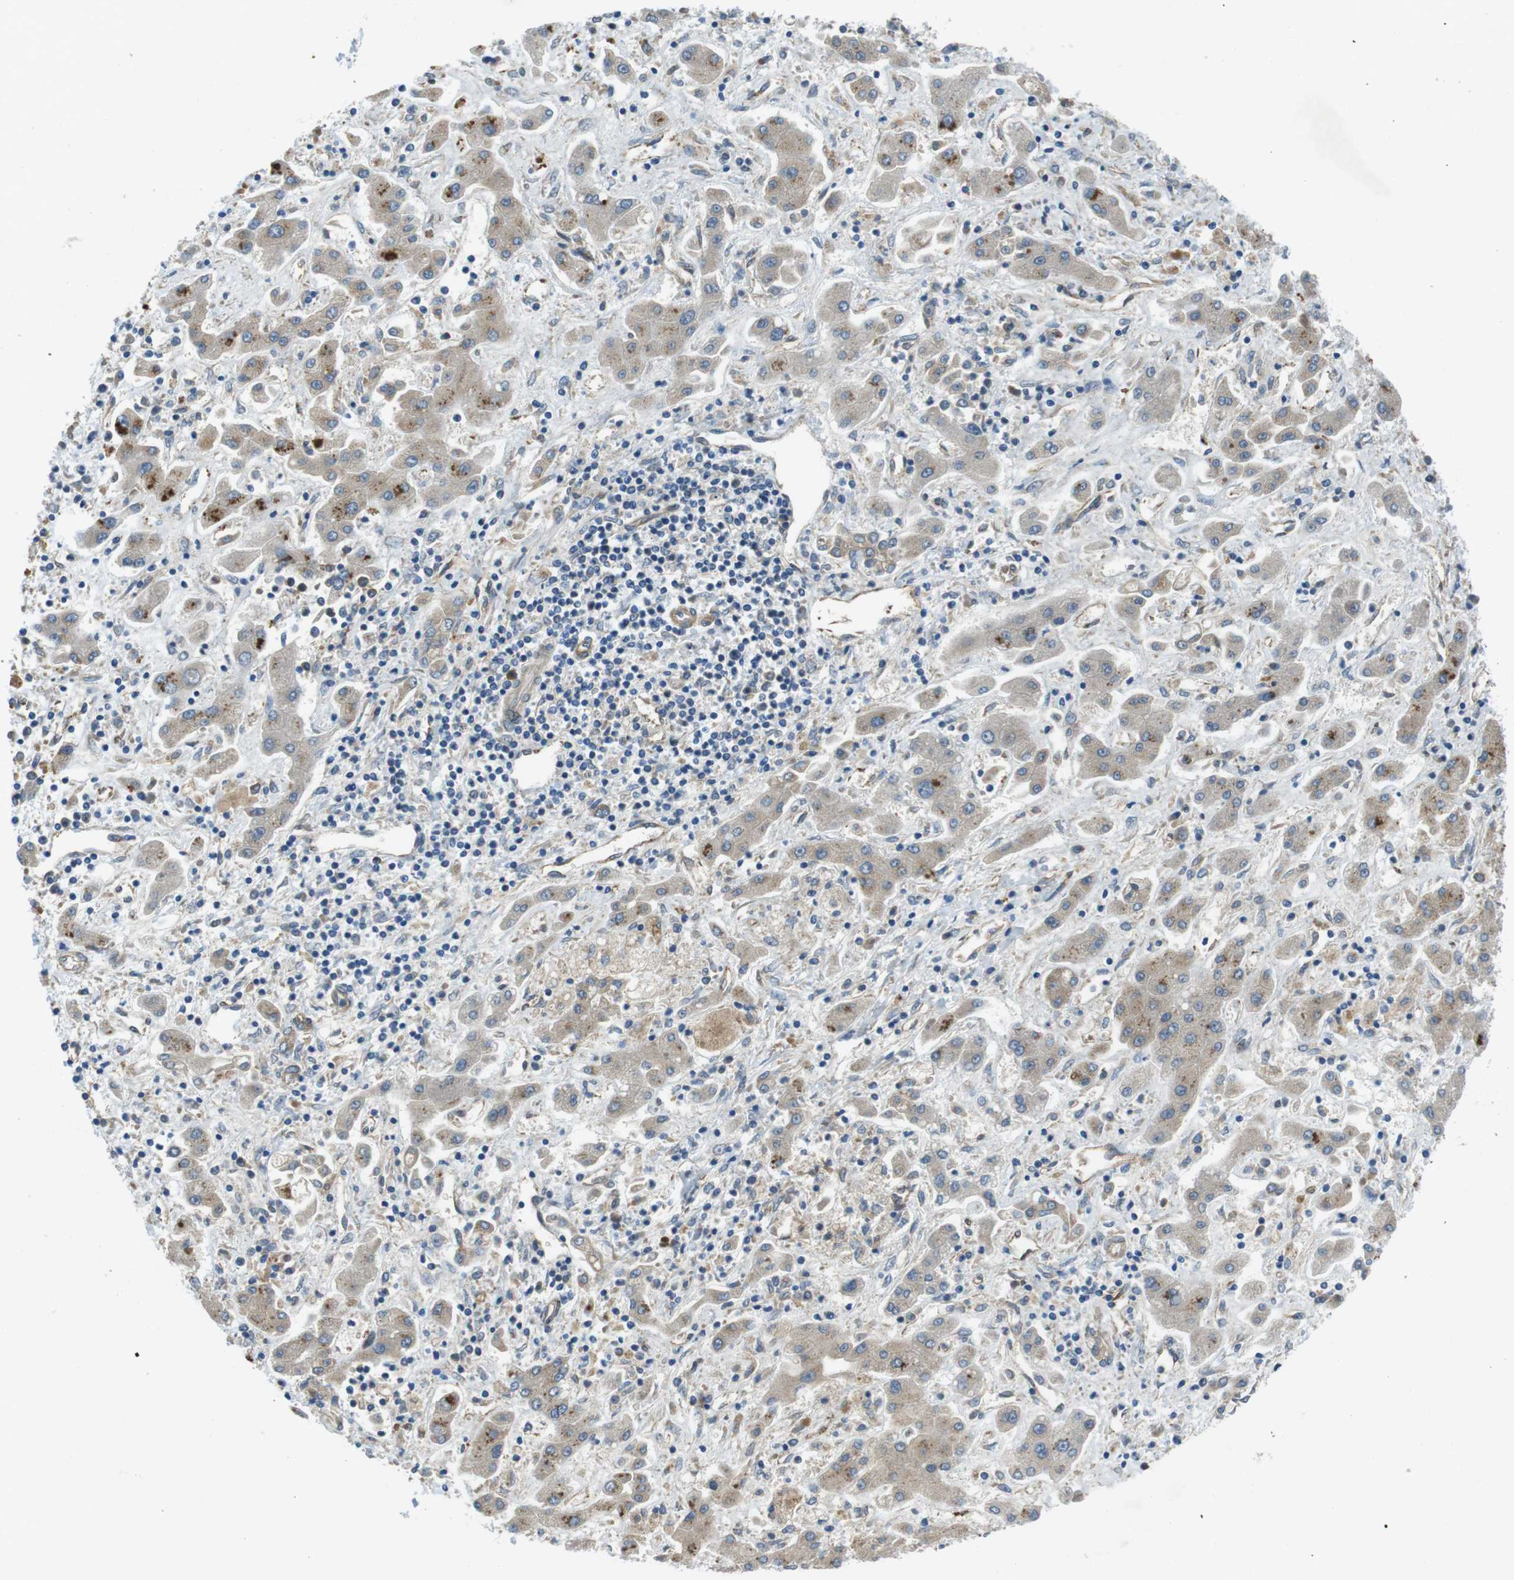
{"staining": {"intensity": "moderate", "quantity": "<25%", "location": "cytoplasmic/membranous"}, "tissue": "liver cancer", "cell_type": "Tumor cells", "image_type": "cancer", "snomed": [{"axis": "morphology", "description": "Cholangiocarcinoma"}, {"axis": "topography", "description": "Liver"}], "caption": "This micrograph exhibits liver cancer (cholangiocarcinoma) stained with immunohistochemistry to label a protein in brown. The cytoplasmic/membranous of tumor cells show moderate positivity for the protein. Nuclei are counter-stained blue.", "gene": "PALD1", "patient": {"sex": "male", "age": 50}}